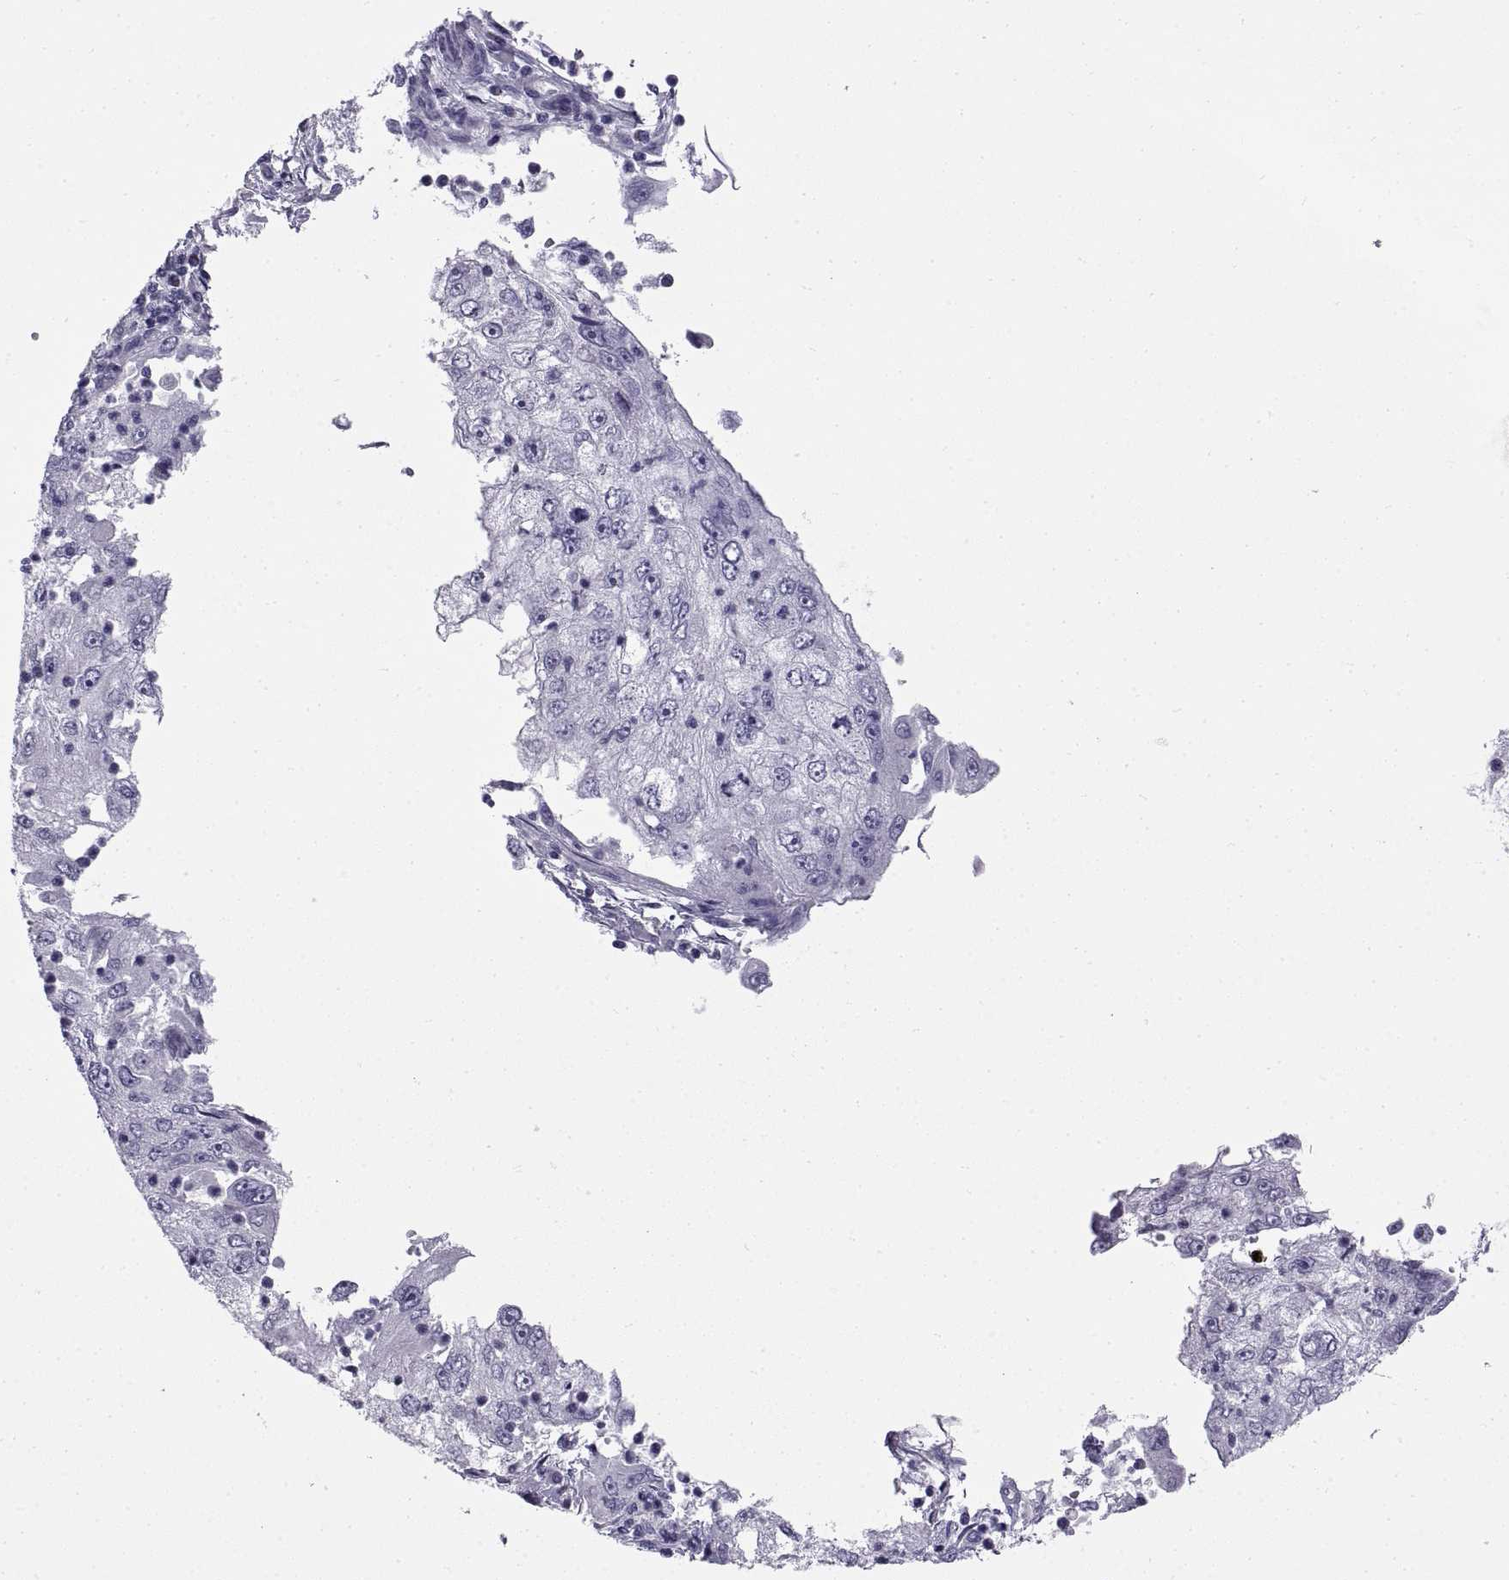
{"staining": {"intensity": "negative", "quantity": "none", "location": "none"}, "tissue": "cervical cancer", "cell_type": "Tumor cells", "image_type": "cancer", "snomed": [{"axis": "morphology", "description": "Squamous cell carcinoma, NOS"}, {"axis": "topography", "description": "Cervix"}], "caption": "Tumor cells are negative for protein expression in human cervical squamous cell carcinoma.", "gene": "SPDYE1", "patient": {"sex": "female", "age": 36}}